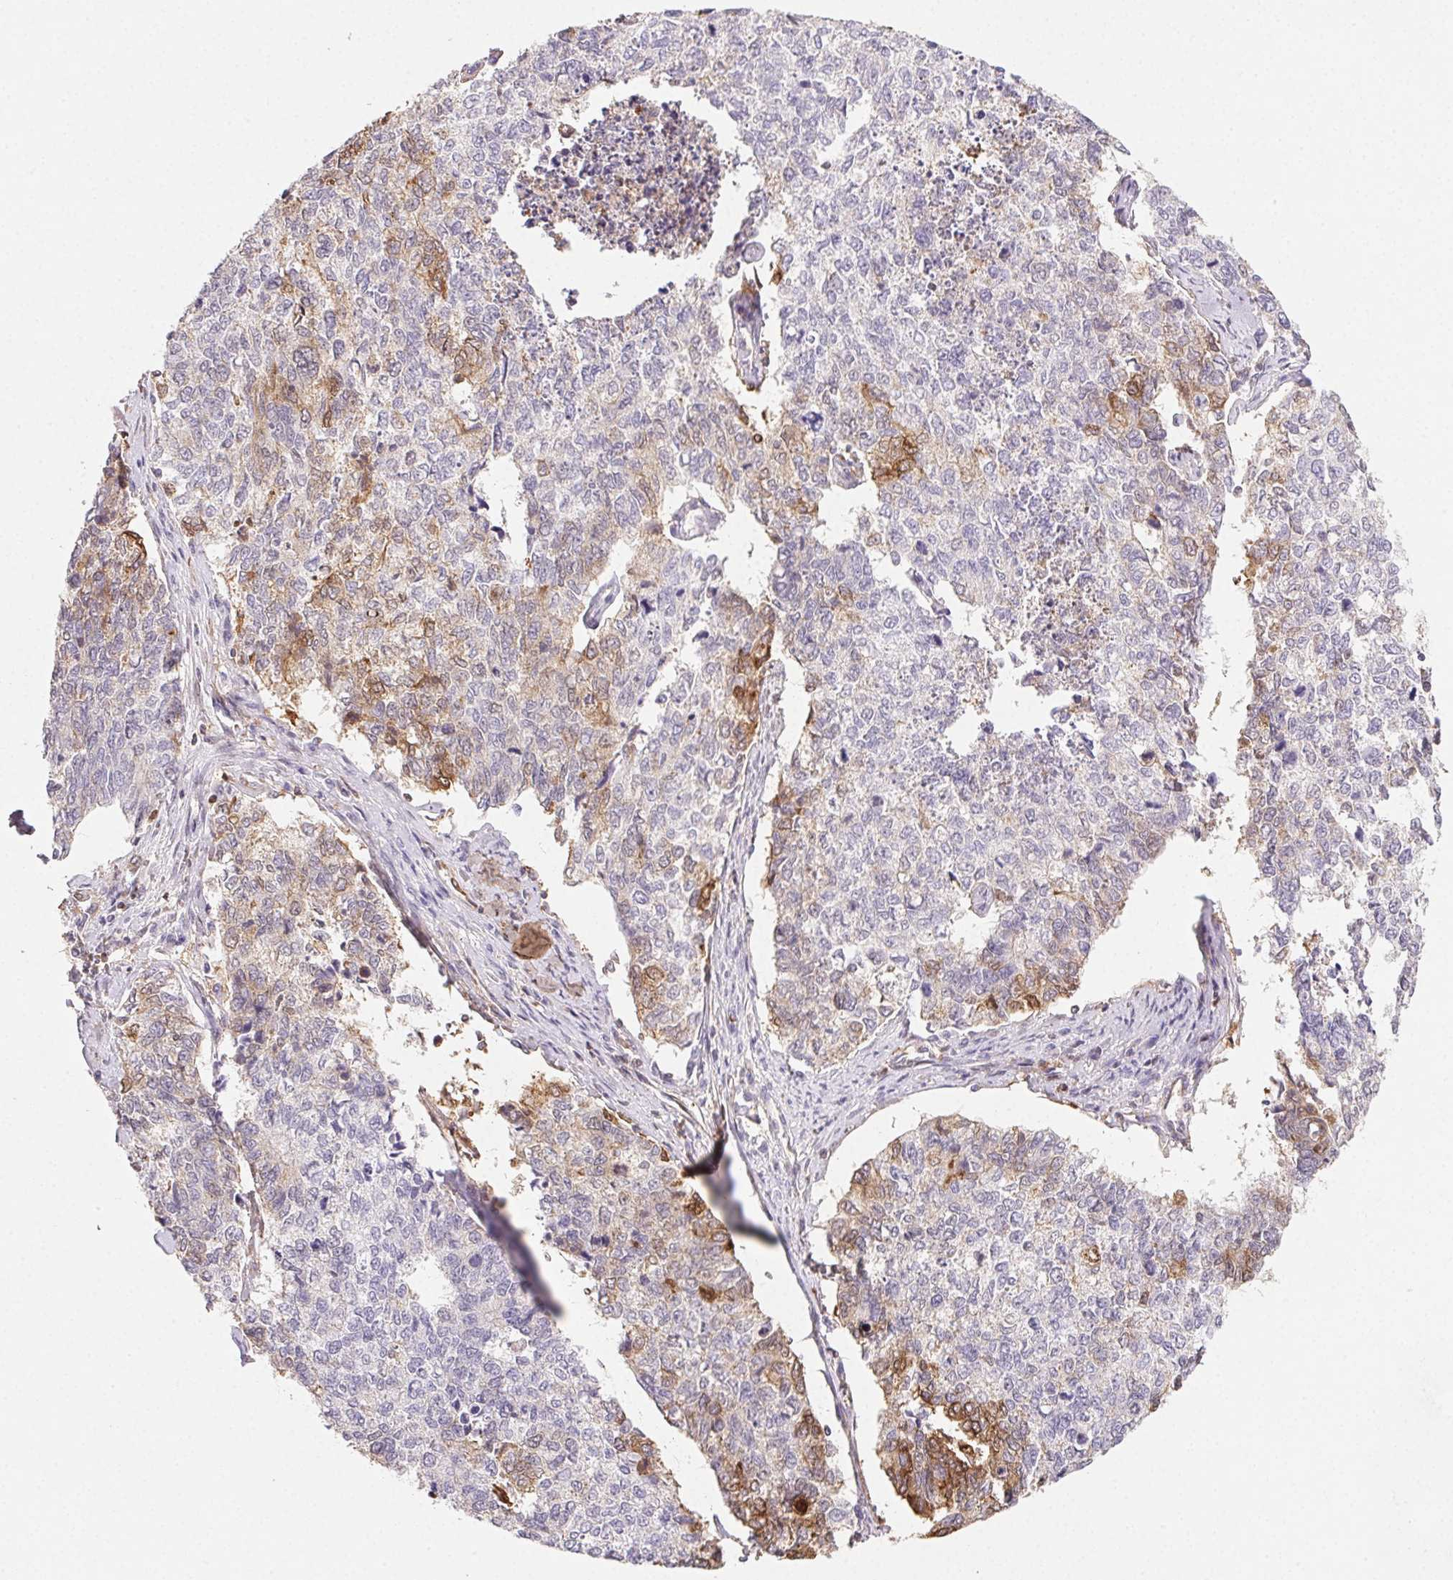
{"staining": {"intensity": "moderate", "quantity": "<25%", "location": "cytoplasmic/membranous"}, "tissue": "cervical cancer", "cell_type": "Tumor cells", "image_type": "cancer", "snomed": [{"axis": "morphology", "description": "Adenocarcinoma, NOS"}, {"axis": "topography", "description": "Cervix"}], "caption": "Cervical cancer (adenocarcinoma) tissue exhibits moderate cytoplasmic/membranous expression in about <25% of tumor cells, visualized by immunohistochemistry.", "gene": "GBP1", "patient": {"sex": "female", "age": 63}}